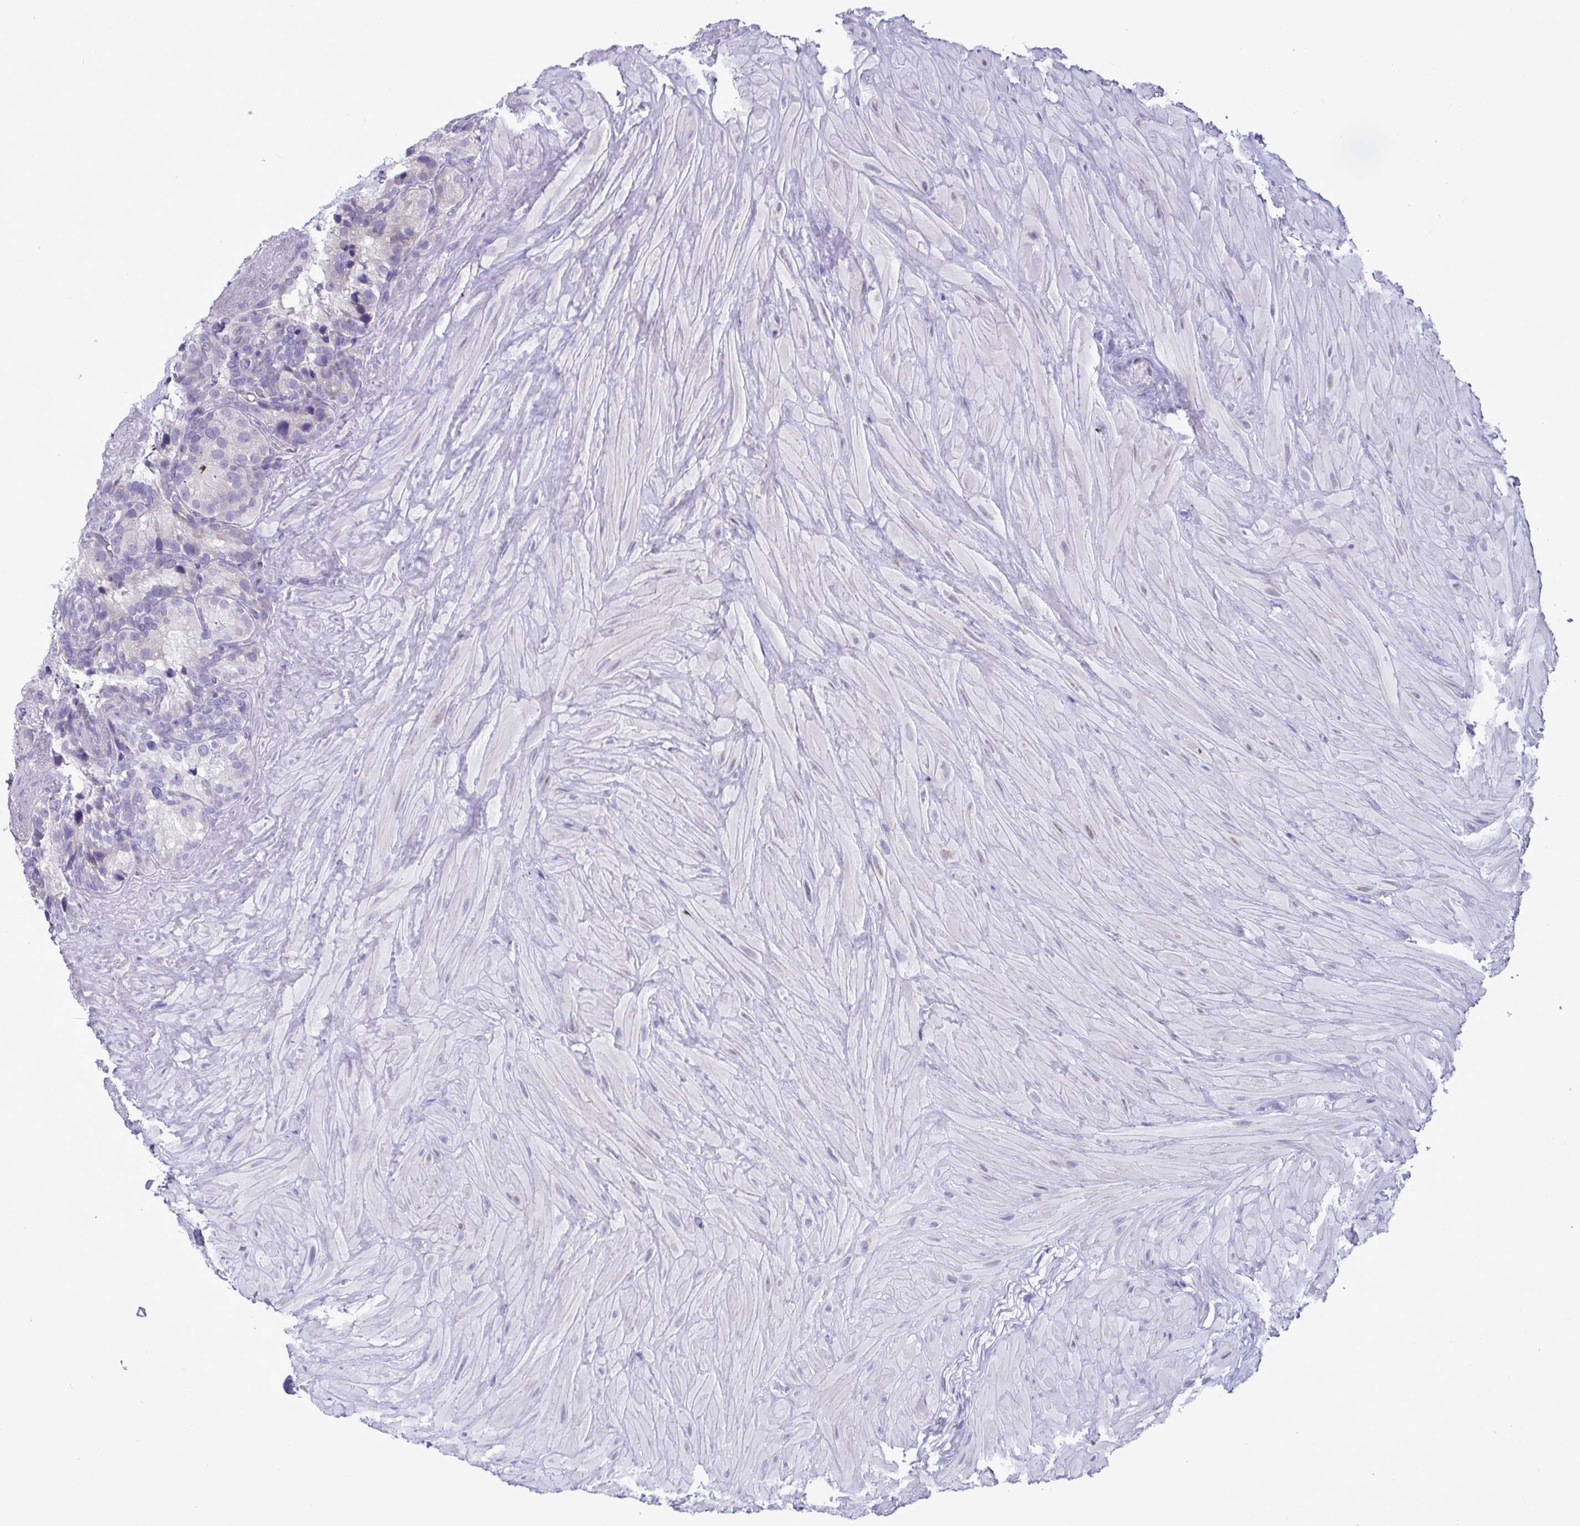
{"staining": {"intensity": "negative", "quantity": "none", "location": "none"}, "tissue": "seminal vesicle", "cell_type": "Glandular cells", "image_type": "normal", "snomed": [{"axis": "morphology", "description": "Normal tissue, NOS"}, {"axis": "topography", "description": "Seminal veicle"}], "caption": "The micrograph displays no significant positivity in glandular cells of seminal vesicle. (DAB IHC visualized using brightfield microscopy, high magnification).", "gene": "C4orf33", "patient": {"sex": "male", "age": 60}}